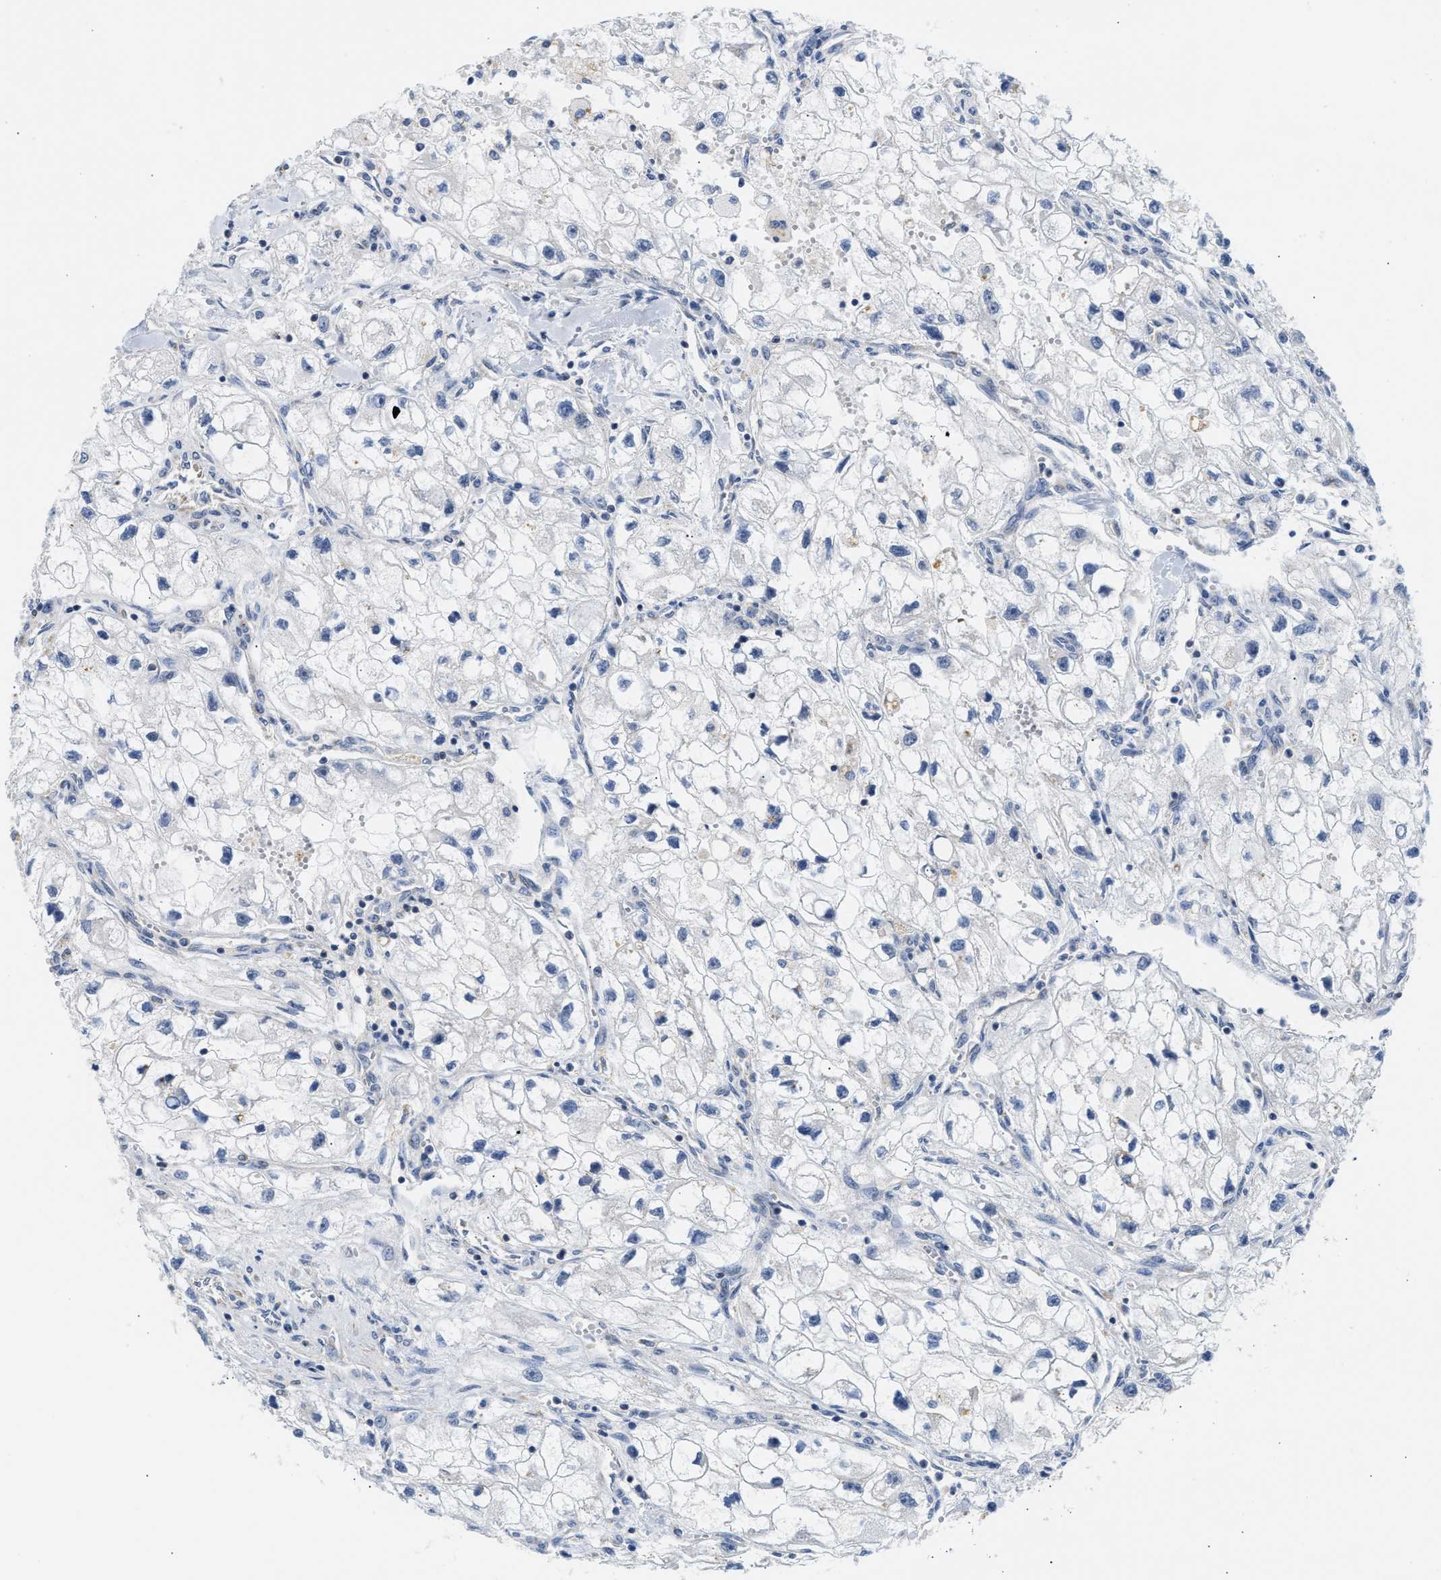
{"staining": {"intensity": "negative", "quantity": "none", "location": "none"}, "tissue": "renal cancer", "cell_type": "Tumor cells", "image_type": "cancer", "snomed": [{"axis": "morphology", "description": "Adenocarcinoma, NOS"}, {"axis": "topography", "description": "Kidney"}], "caption": "The immunohistochemistry image has no significant expression in tumor cells of adenocarcinoma (renal) tissue.", "gene": "PPM1L", "patient": {"sex": "female", "age": 70}}